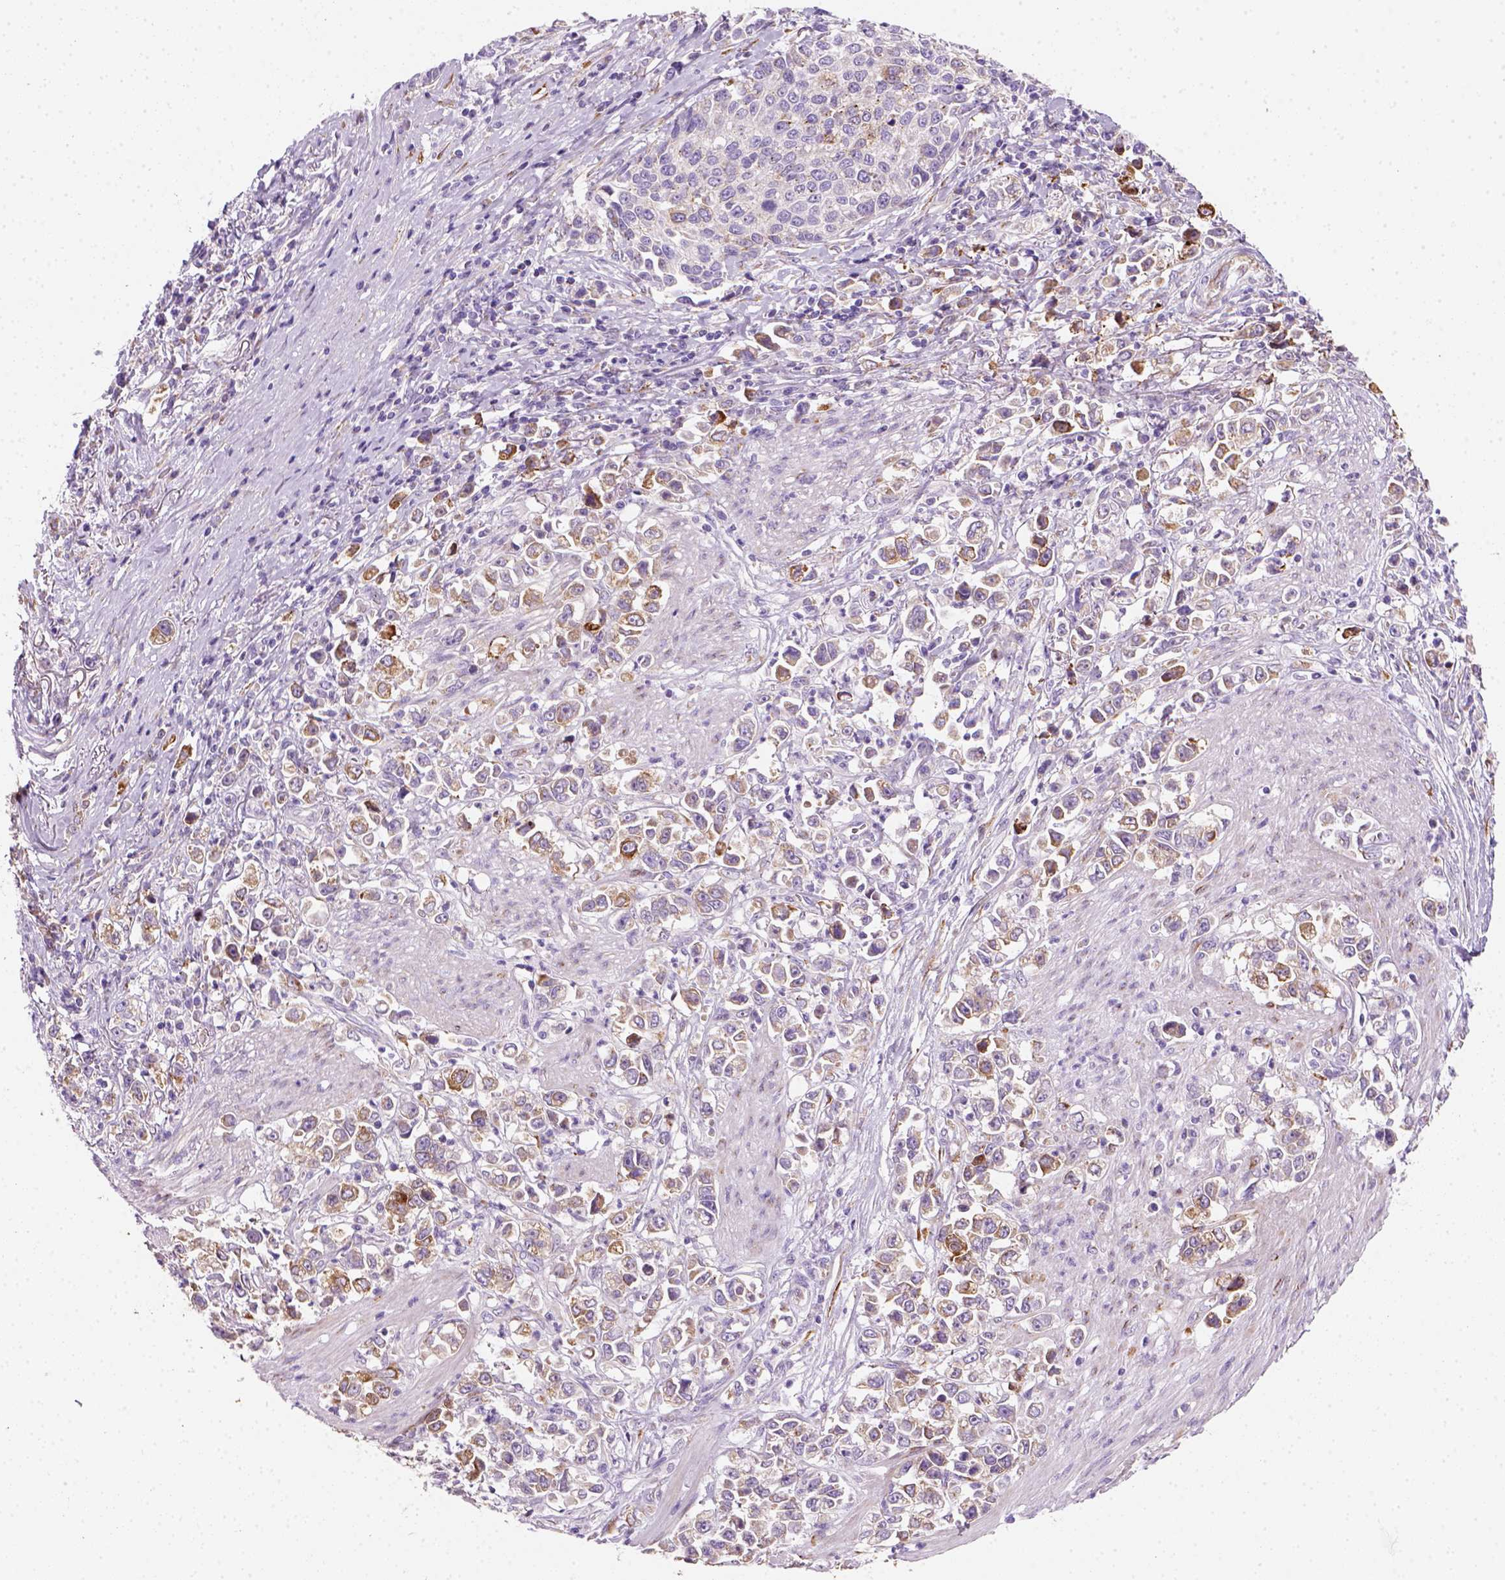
{"staining": {"intensity": "moderate", "quantity": "25%-75%", "location": "cytoplasmic/membranous"}, "tissue": "stomach cancer", "cell_type": "Tumor cells", "image_type": "cancer", "snomed": [{"axis": "morphology", "description": "Adenocarcinoma, NOS"}, {"axis": "topography", "description": "Stomach"}], "caption": "Human stomach adenocarcinoma stained with a protein marker reveals moderate staining in tumor cells.", "gene": "CES2", "patient": {"sex": "male", "age": 93}}